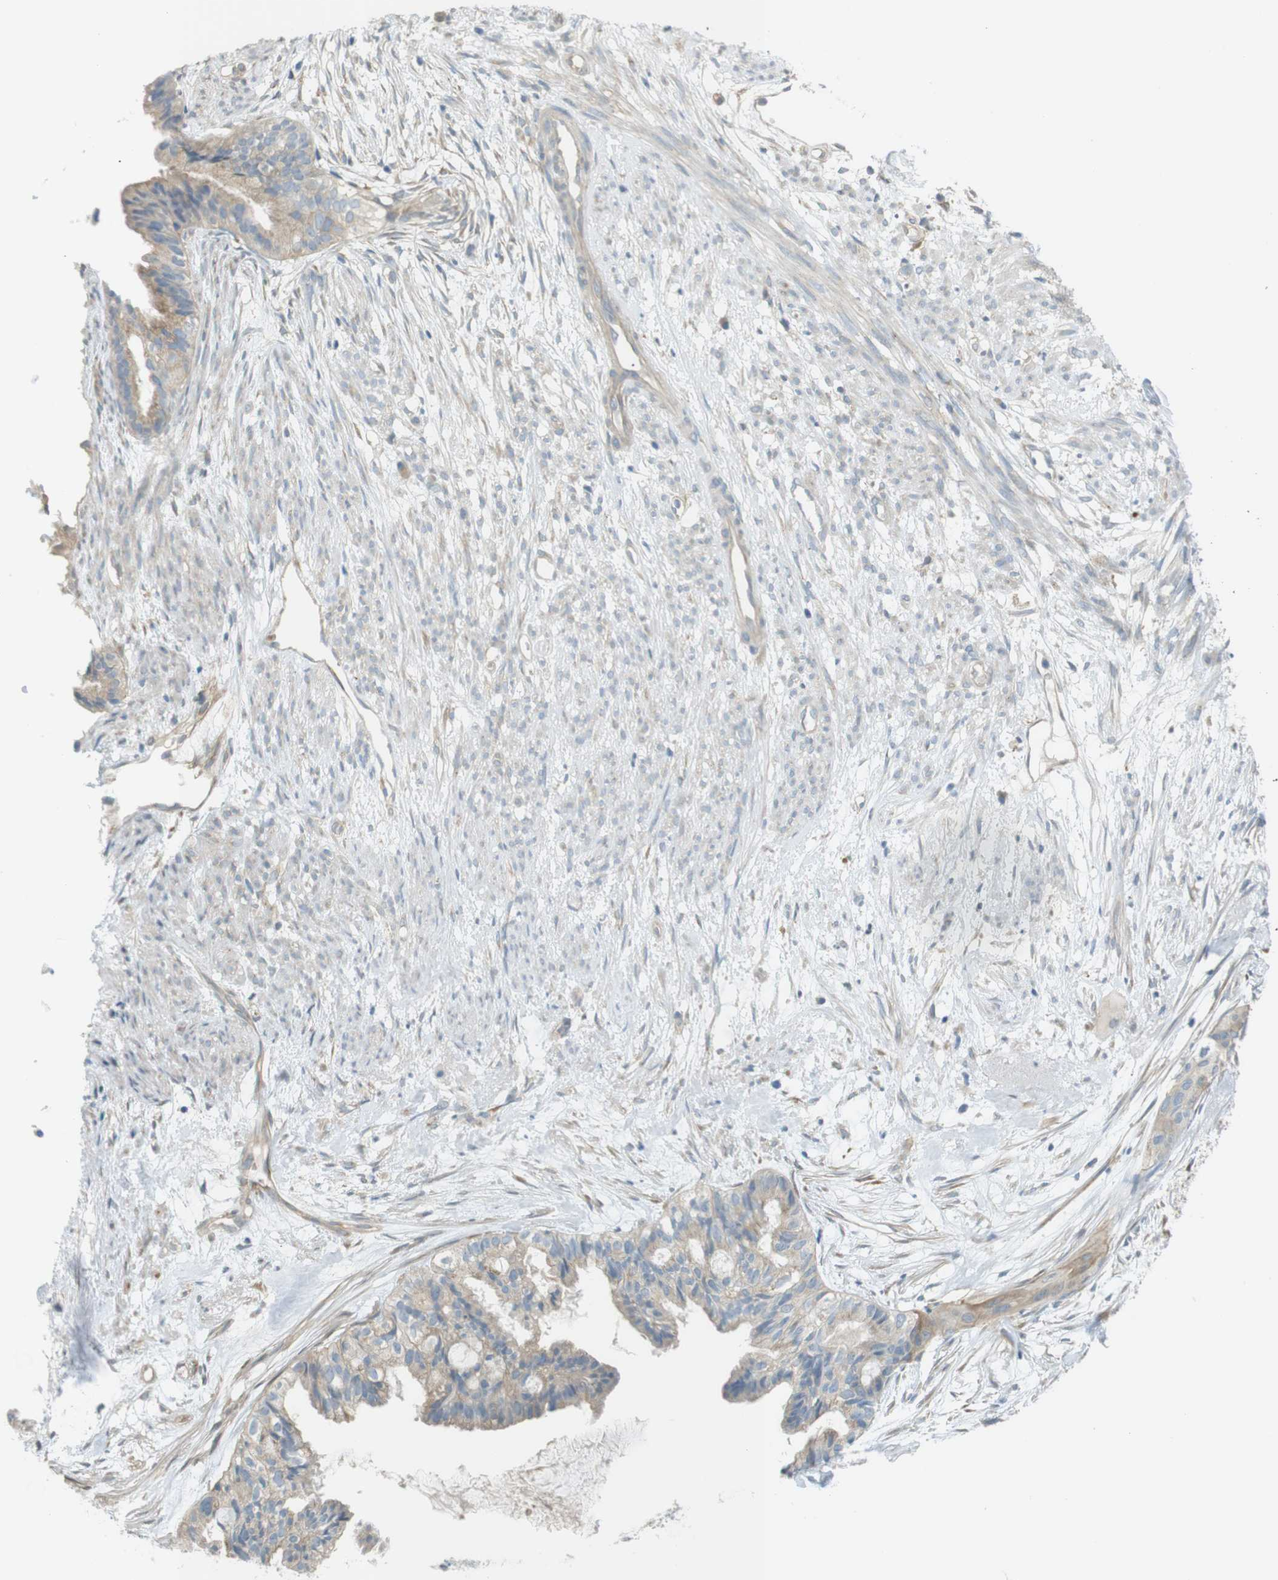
{"staining": {"intensity": "moderate", "quantity": "25%-75%", "location": "cytoplasmic/membranous"}, "tissue": "cervical cancer", "cell_type": "Tumor cells", "image_type": "cancer", "snomed": [{"axis": "morphology", "description": "Normal tissue, NOS"}, {"axis": "morphology", "description": "Adenocarcinoma, NOS"}, {"axis": "topography", "description": "Cervix"}, {"axis": "topography", "description": "Endometrium"}], "caption": "Tumor cells display moderate cytoplasmic/membranous expression in approximately 25%-75% of cells in cervical adenocarcinoma.", "gene": "TMEM41B", "patient": {"sex": "female", "age": 86}}